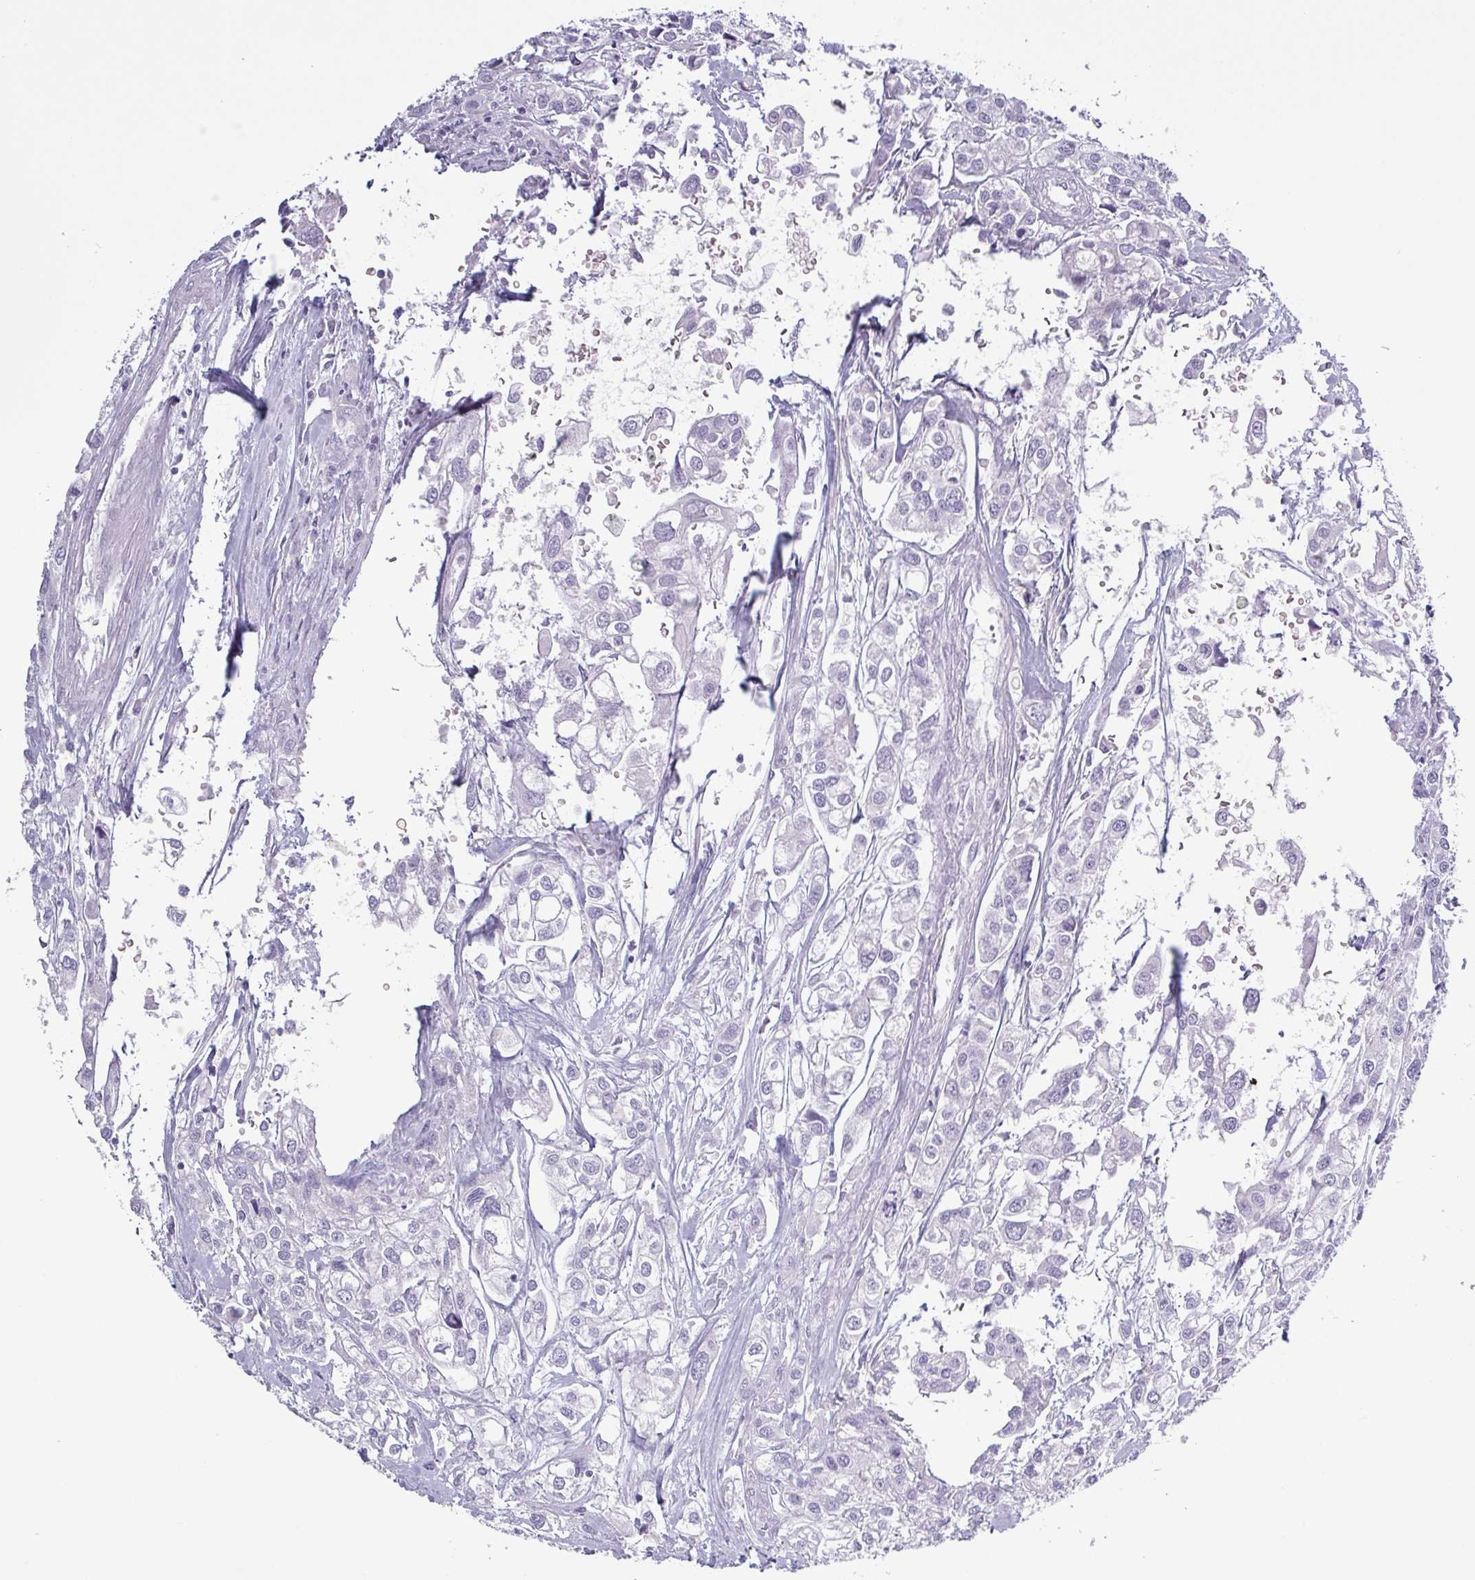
{"staining": {"intensity": "negative", "quantity": "none", "location": "none"}, "tissue": "urothelial cancer", "cell_type": "Tumor cells", "image_type": "cancer", "snomed": [{"axis": "morphology", "description": "Urothelial carcinoma, High grade"}, {"axis": "topography", "description": "Urinary bladder"}], "caption": "IHC photomicrograph of human urothelial cancer stained for a protein (brown), which displays no expression in tumor cells.", "gene": "CRYBB2", "patient": {"sex": "male", "age": 67}}